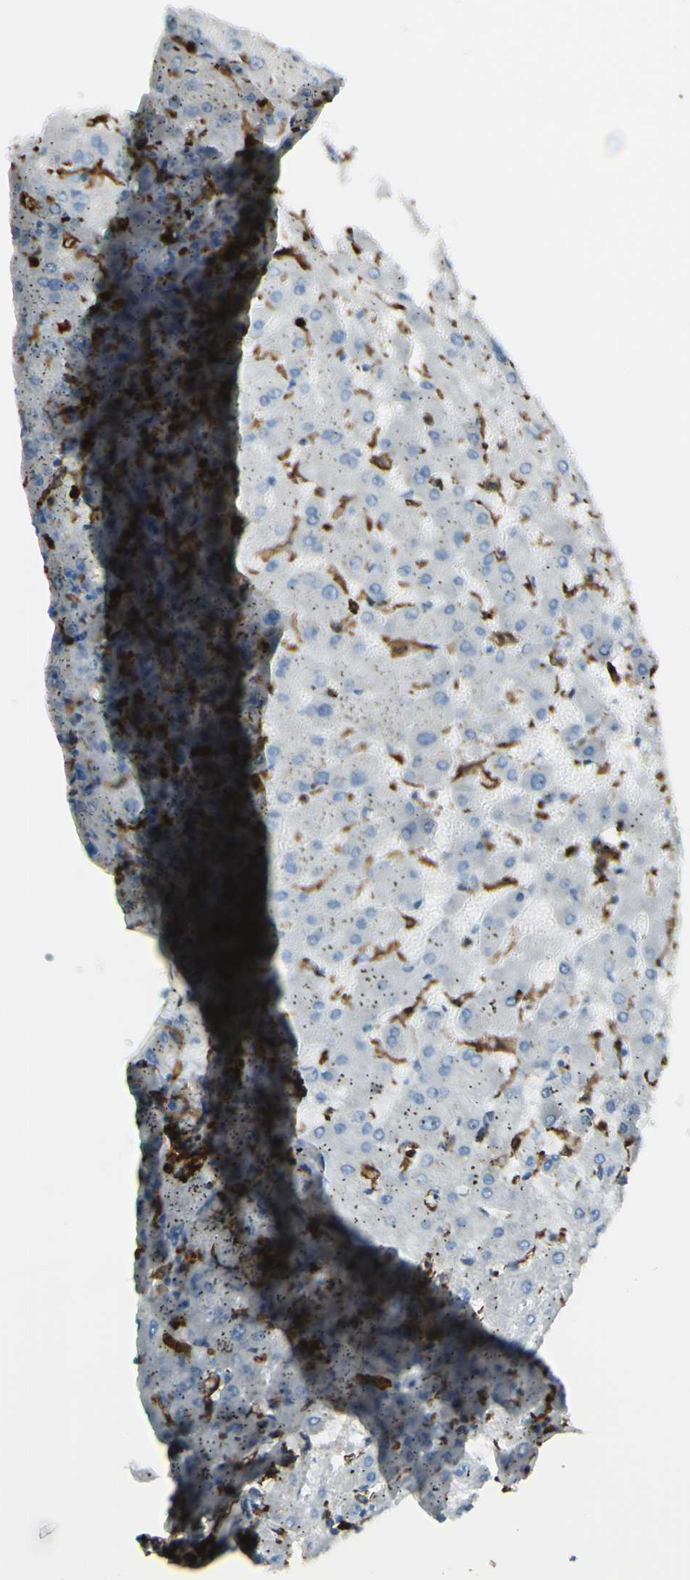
{"staining": {"intensity": "weak", "quantity": "25%-75%", "location": "cytoplasmic/membranous"}, "tissue": "liver", "cell_type": "Cholangiocytes", "image_type": "normal", "snomed": [{"axis": "morphology", "description": "Normal tissue, NOS"}, {"axis": "topography", "description": "Liver"}], "caption": "DAB immunohistochemical staining of benign human liver exhibits weak cytoplasmic/membranous protein staining in approximately 25%-75% of cholangiocytes.", "gene": "GSN", "patient": {"sex": "female", "age": 63}}